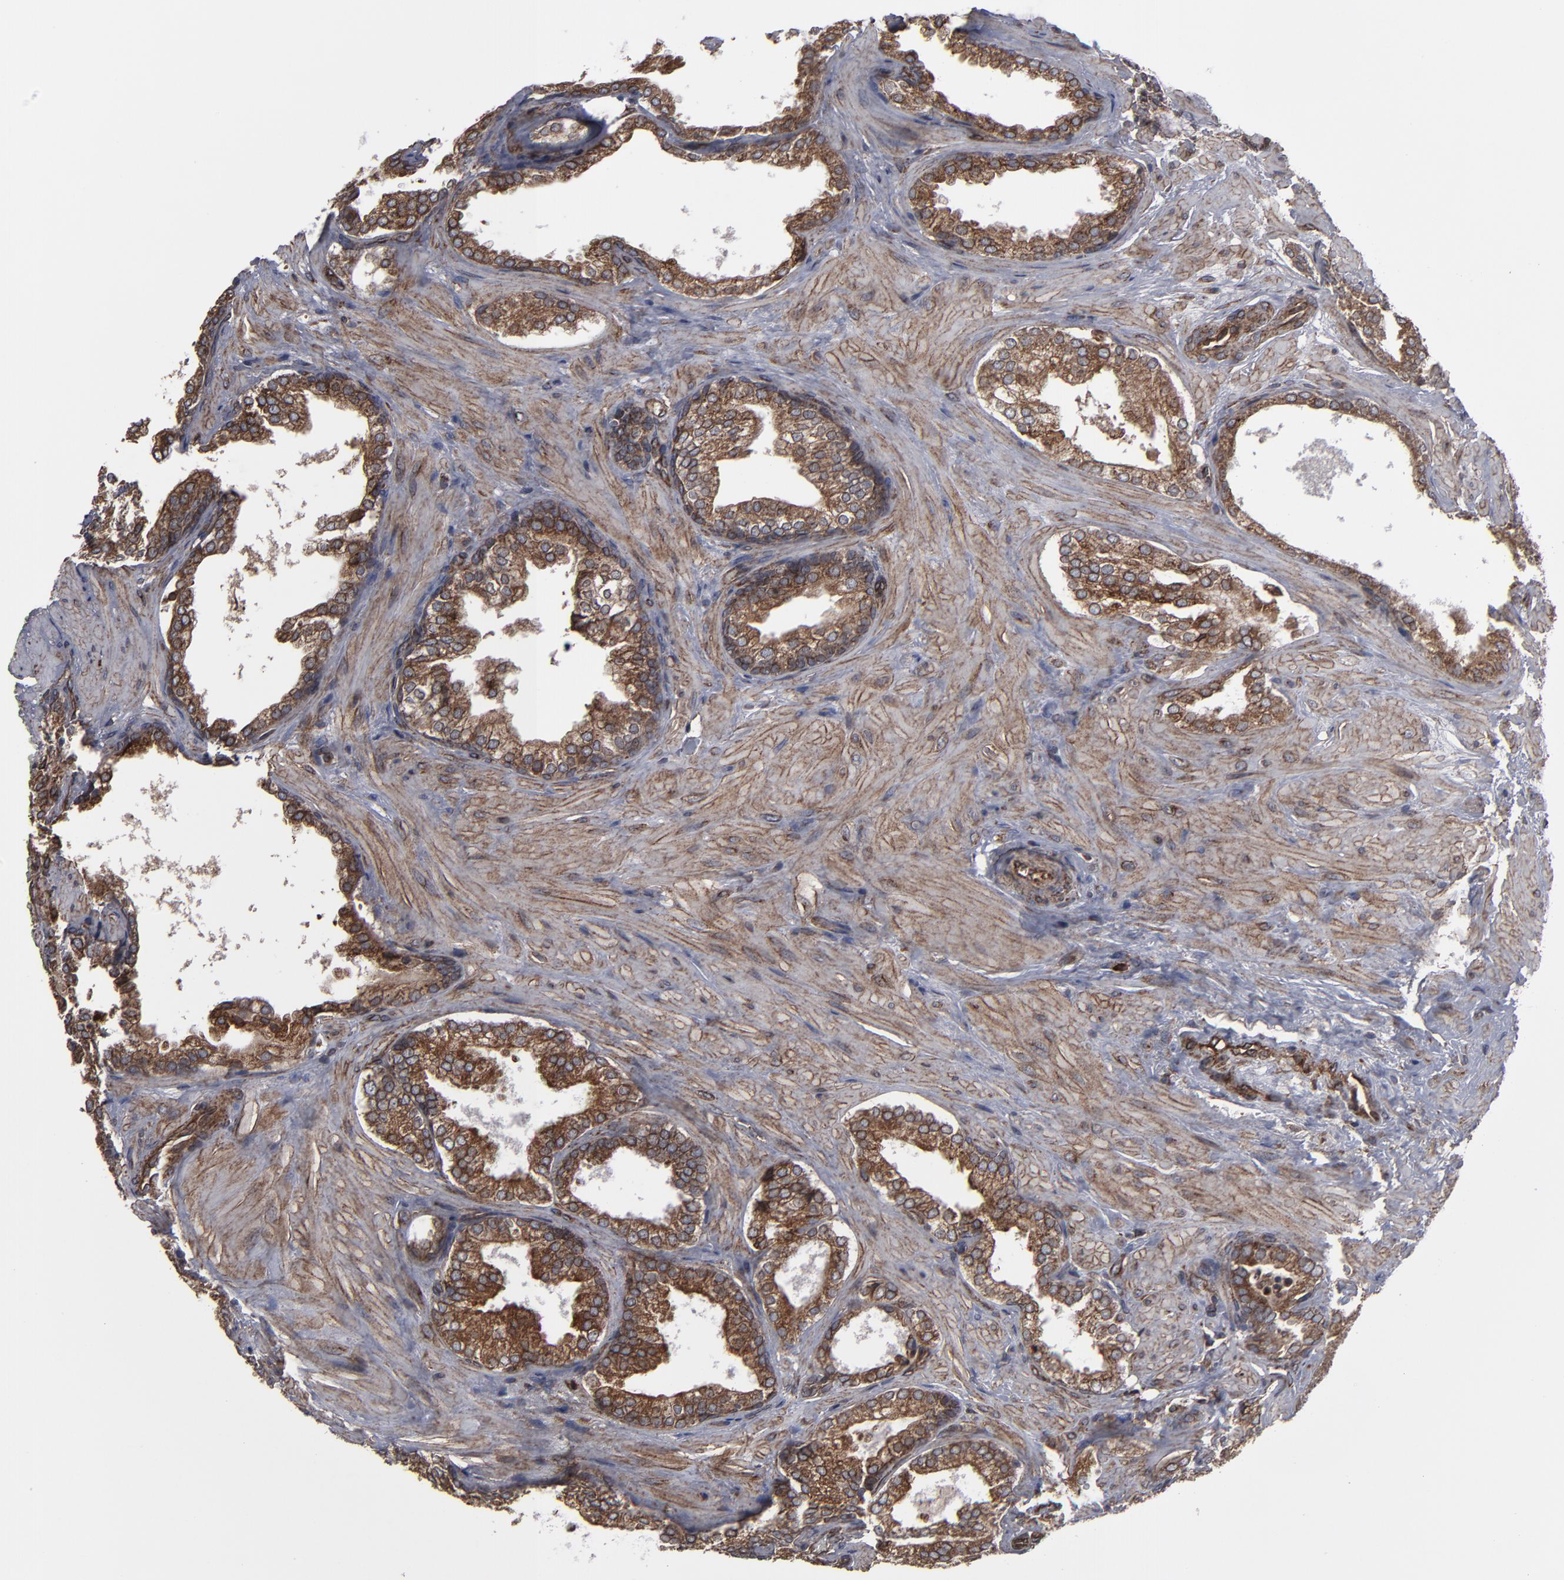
{"staining": {"intensity": "moderate", "quantity": ">75%", "location": "cytoplasmic/membranous"}, "tissue": "prostate cancer", "cell_type": "Tumor cells", "image_type": "cancer", "snomed": [{"axis": "morphology", "description": "Adenocarcinoma, Low grade"}, {"axis": "topography", "description": "Prostate"}], "caption": "There is medium levels of moderate cytoplasmic/membranous staining in tumor cells of prostate low-grade adenocarcinoma, as demonstrated by immunohistochemical staining (brown color).", "gene": "CNIH1", "patient": {"sex": "male", "age": 69}}